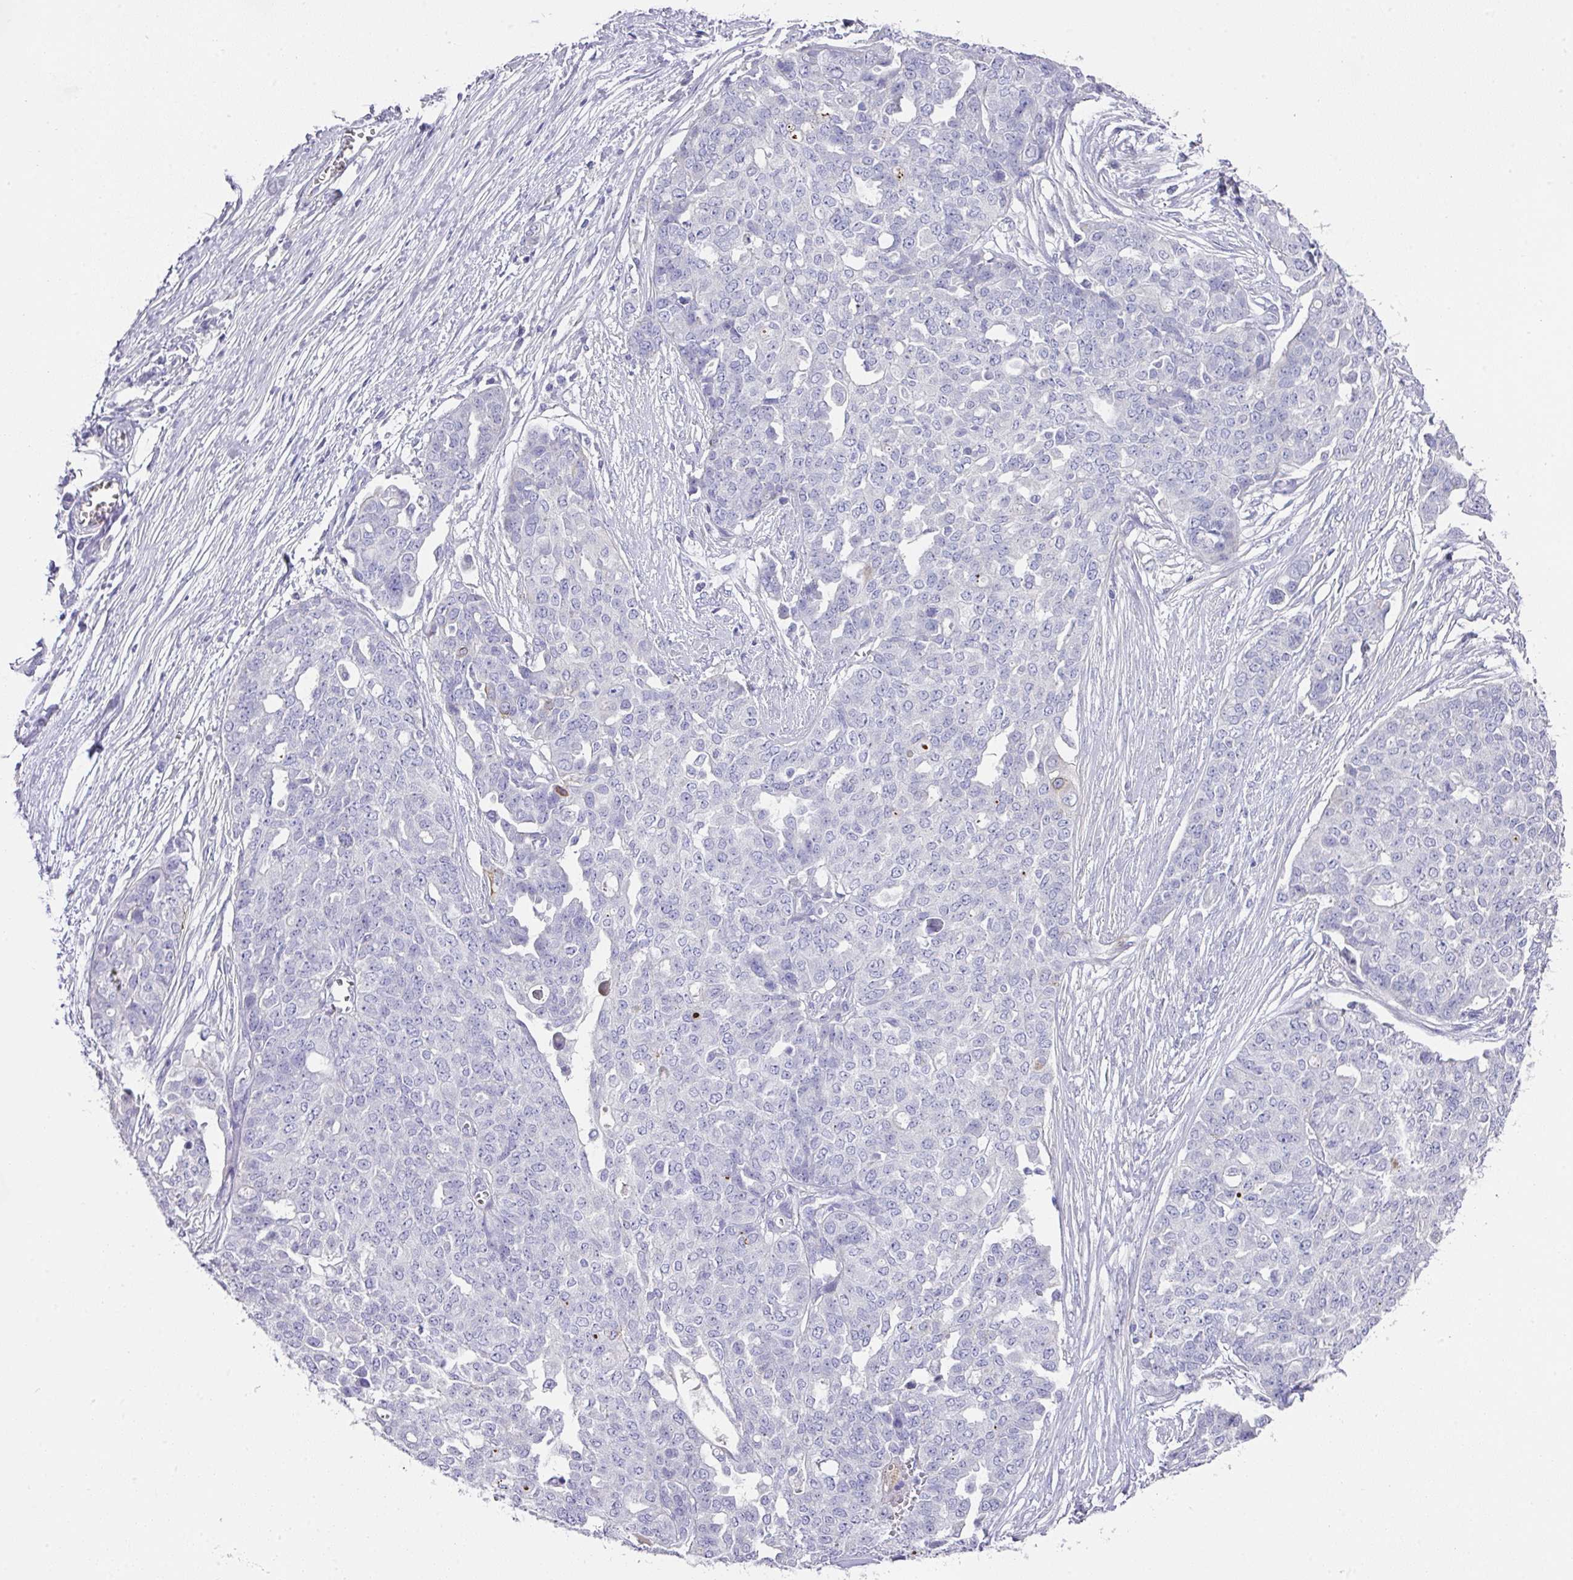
{"staining": {"intensity": "negative", "quantity": "none", "location": "none"}, "tissue": "ovarian cancer", "cell_type": "Tumor cells", "image_type": "cancer", "snomed": [{"axis": "morphology", "description": "Cystadenocarcinoma, serous, NOS"}, {"axis": "topography", "description": "Soft tissue"}, {"axis": "topography", "description": "Ovary"}], "caption": "IHC of human ovarian serous cystadenocarcinoma demonstrates no expression in tumor cells. (Brightfield microscopy of DAB IHC at high magnification).", "gene": "TARM1", "patient": {"sex": "female", "age": 57}}